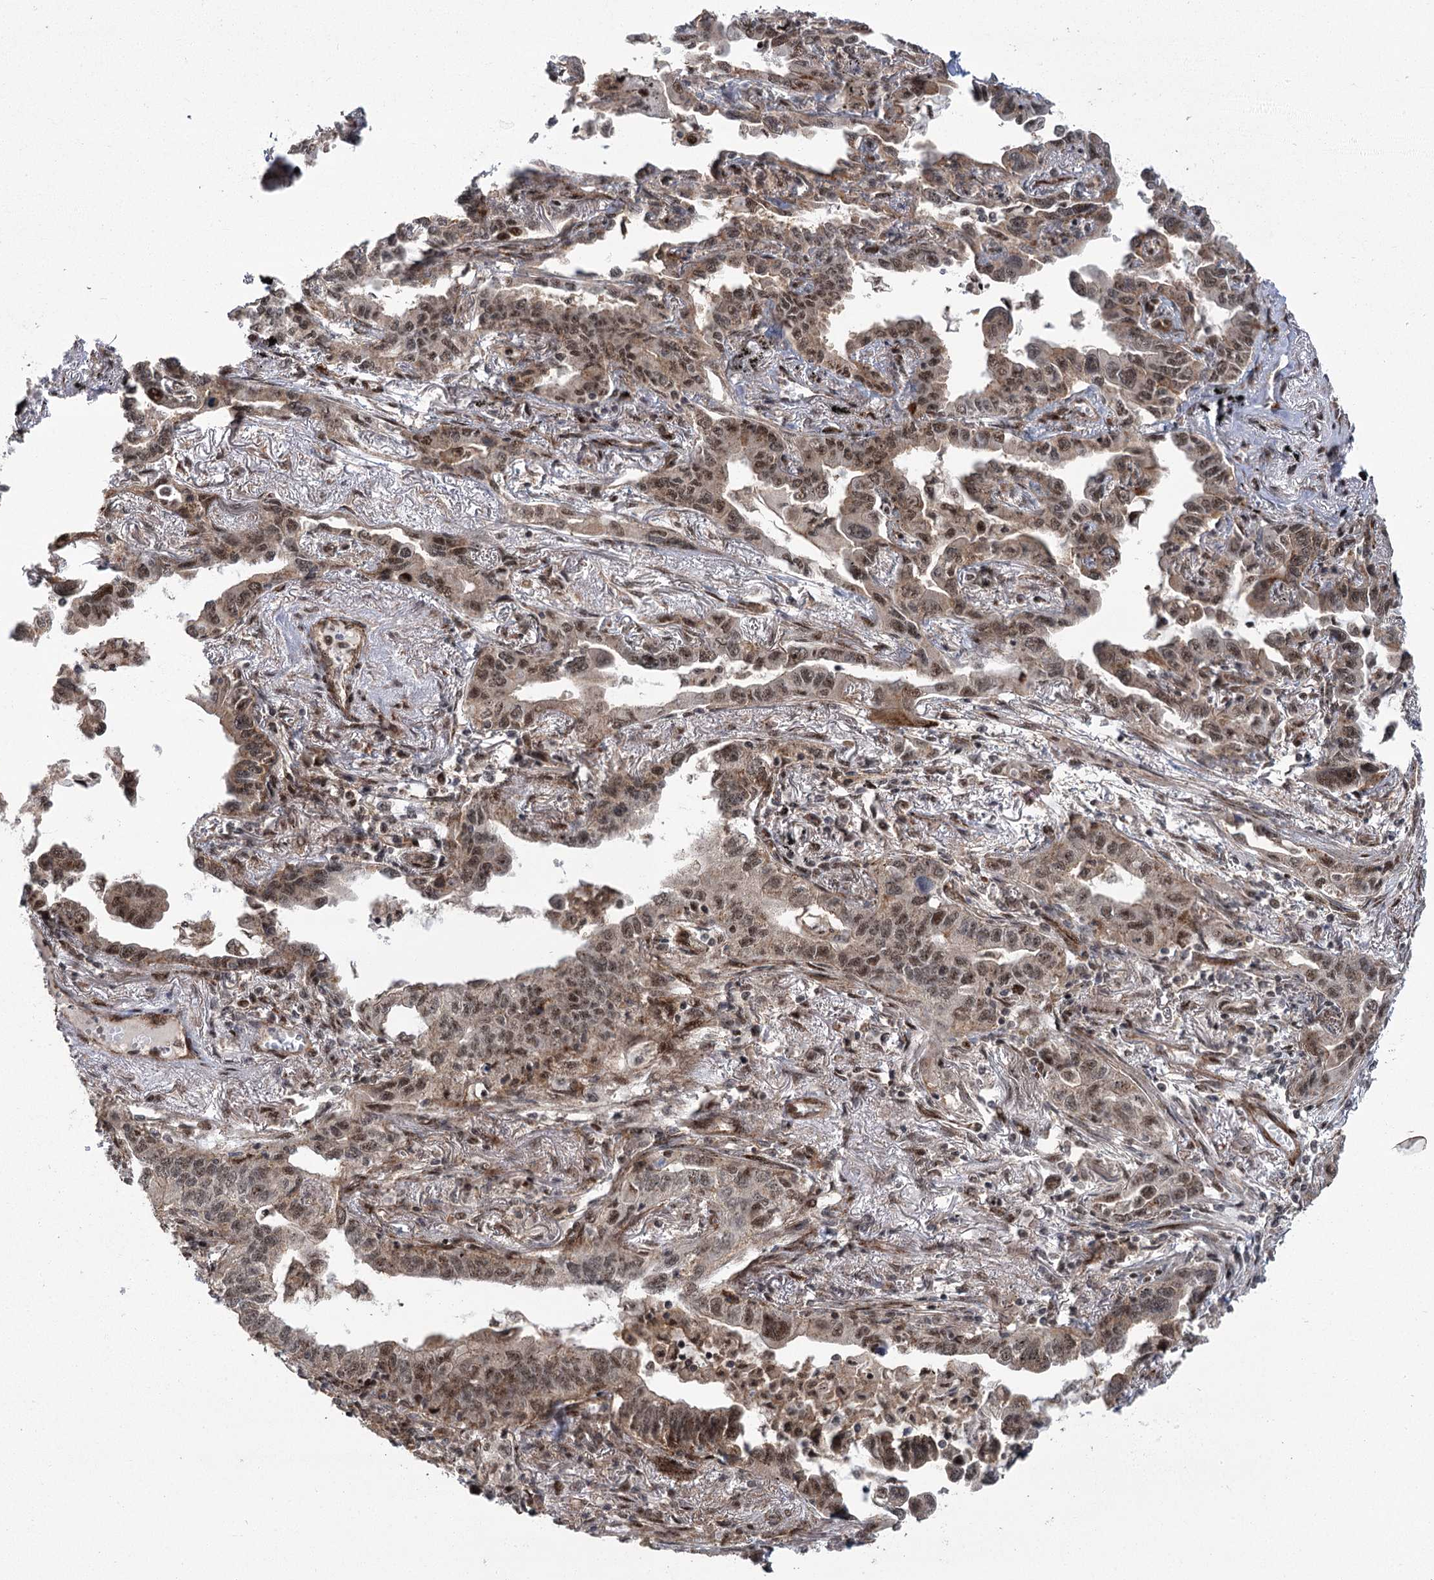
{"staining": {"intensity": "moderate", "quantity": ">75%", "location": "cytoplasmic/membranous,nuclear"}, "tissue": "lung cancer", "cell_type": "Tumor cells", "image_type": "cancer", "snomed": [{"axis": "morphology", "description": "Adenocarcinoma, NOS"}, {"axis": "topography", "description": "Lung"}], "caption": "Protein analysis of adenocarcinoma (lung) tissue reveals moderate cytoplasmic/membranous and nuclear positivity in about >75% of tumor cells.", "gene": "PARM1", "patient": {"sex": "male", "age": 67}}